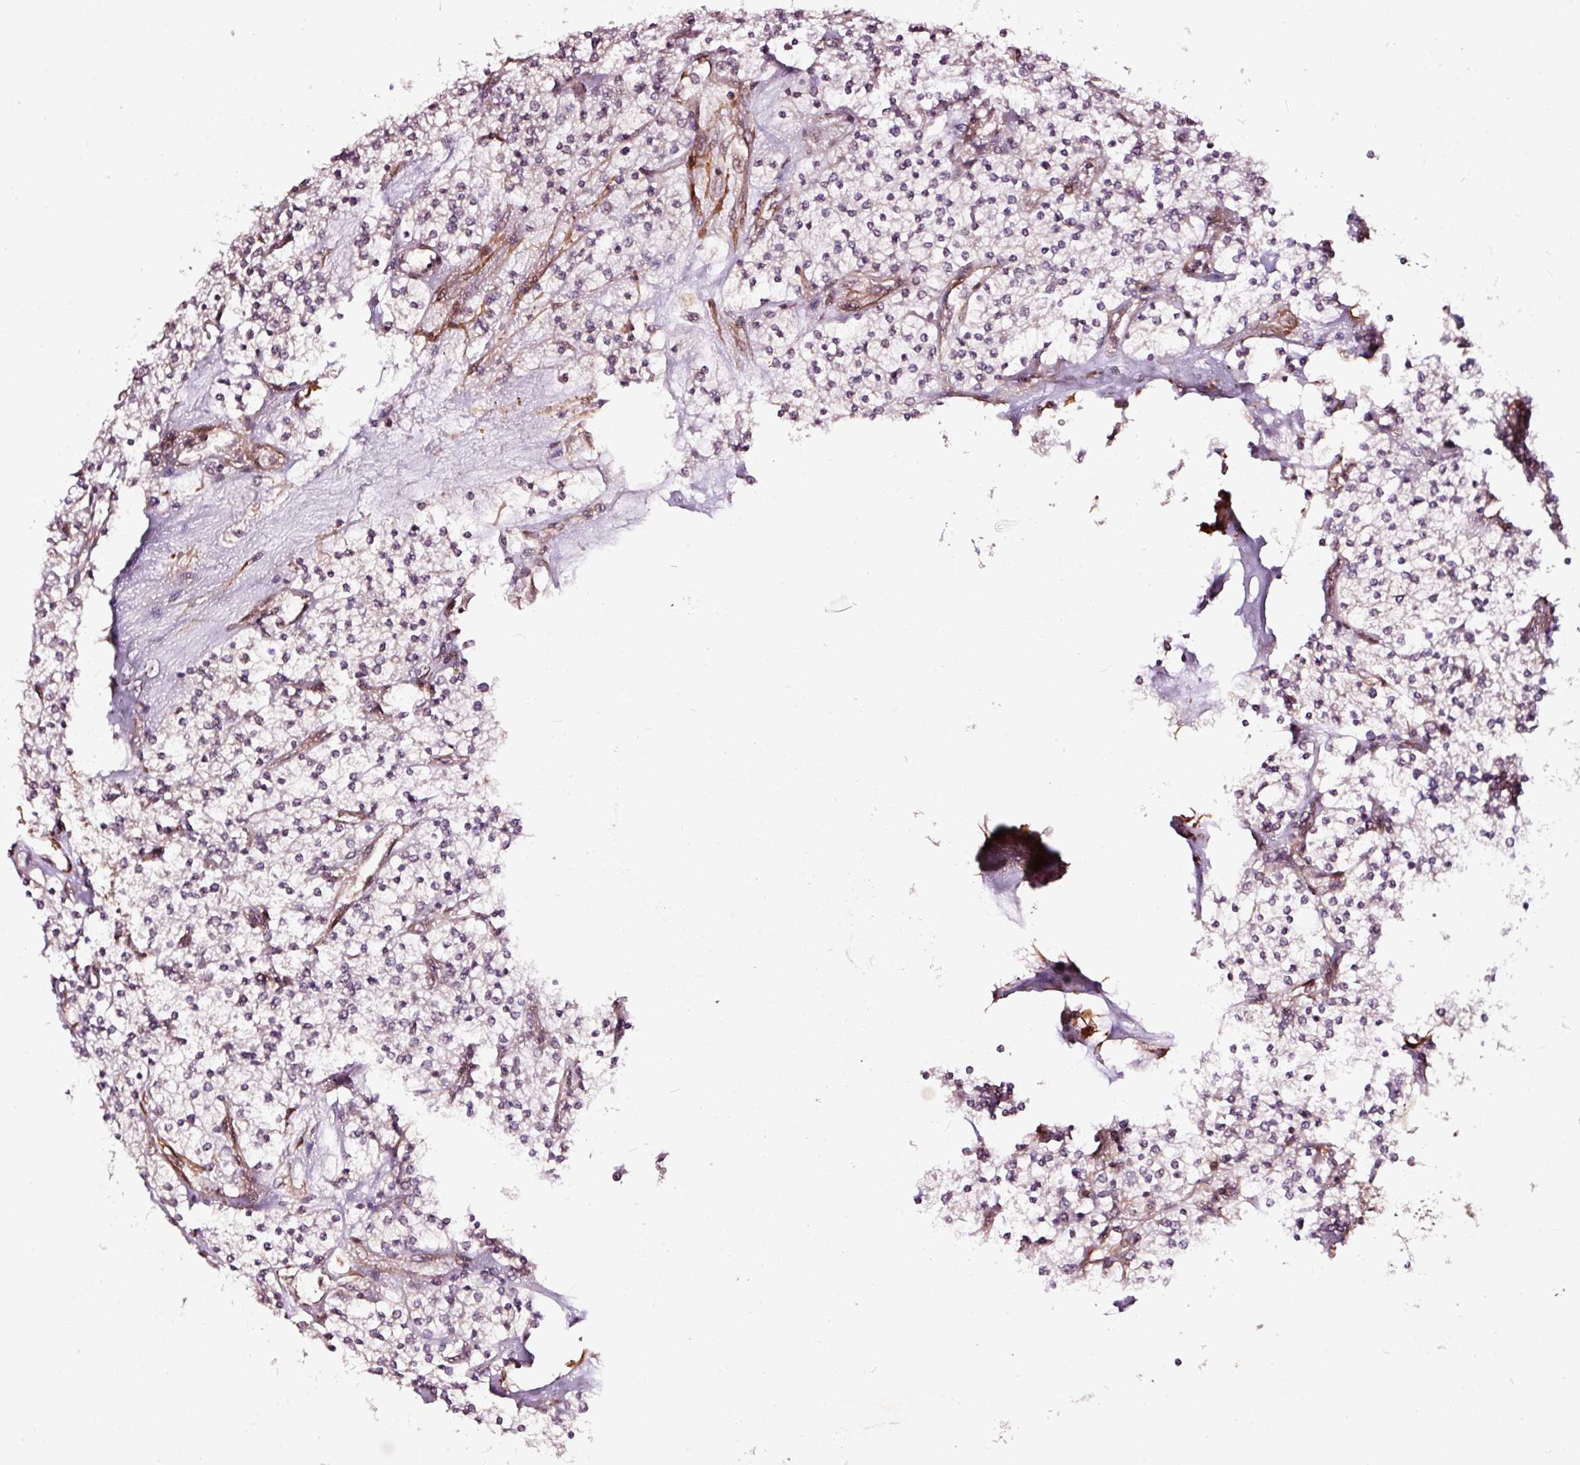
{"staining": {"intensity": "negative", "quantity": "none", "location": "none"}, "tissue": "renal cancer", "cell_type": "Tumor cells", "image_type": "cancer", "snomed": [{"axis": "morphology", "description": "Adenocarcinoma, NOS"}, {"axis": "topography", "description": "Kidney"}], "caption": "Immunohistochemistry (IHC) image of adenocarcinoma (renal) stained for a protein (brown), which displays no staining in tumor cells.", "gene": "TPM1", "patient": {"sex": "male", "age": 80}}